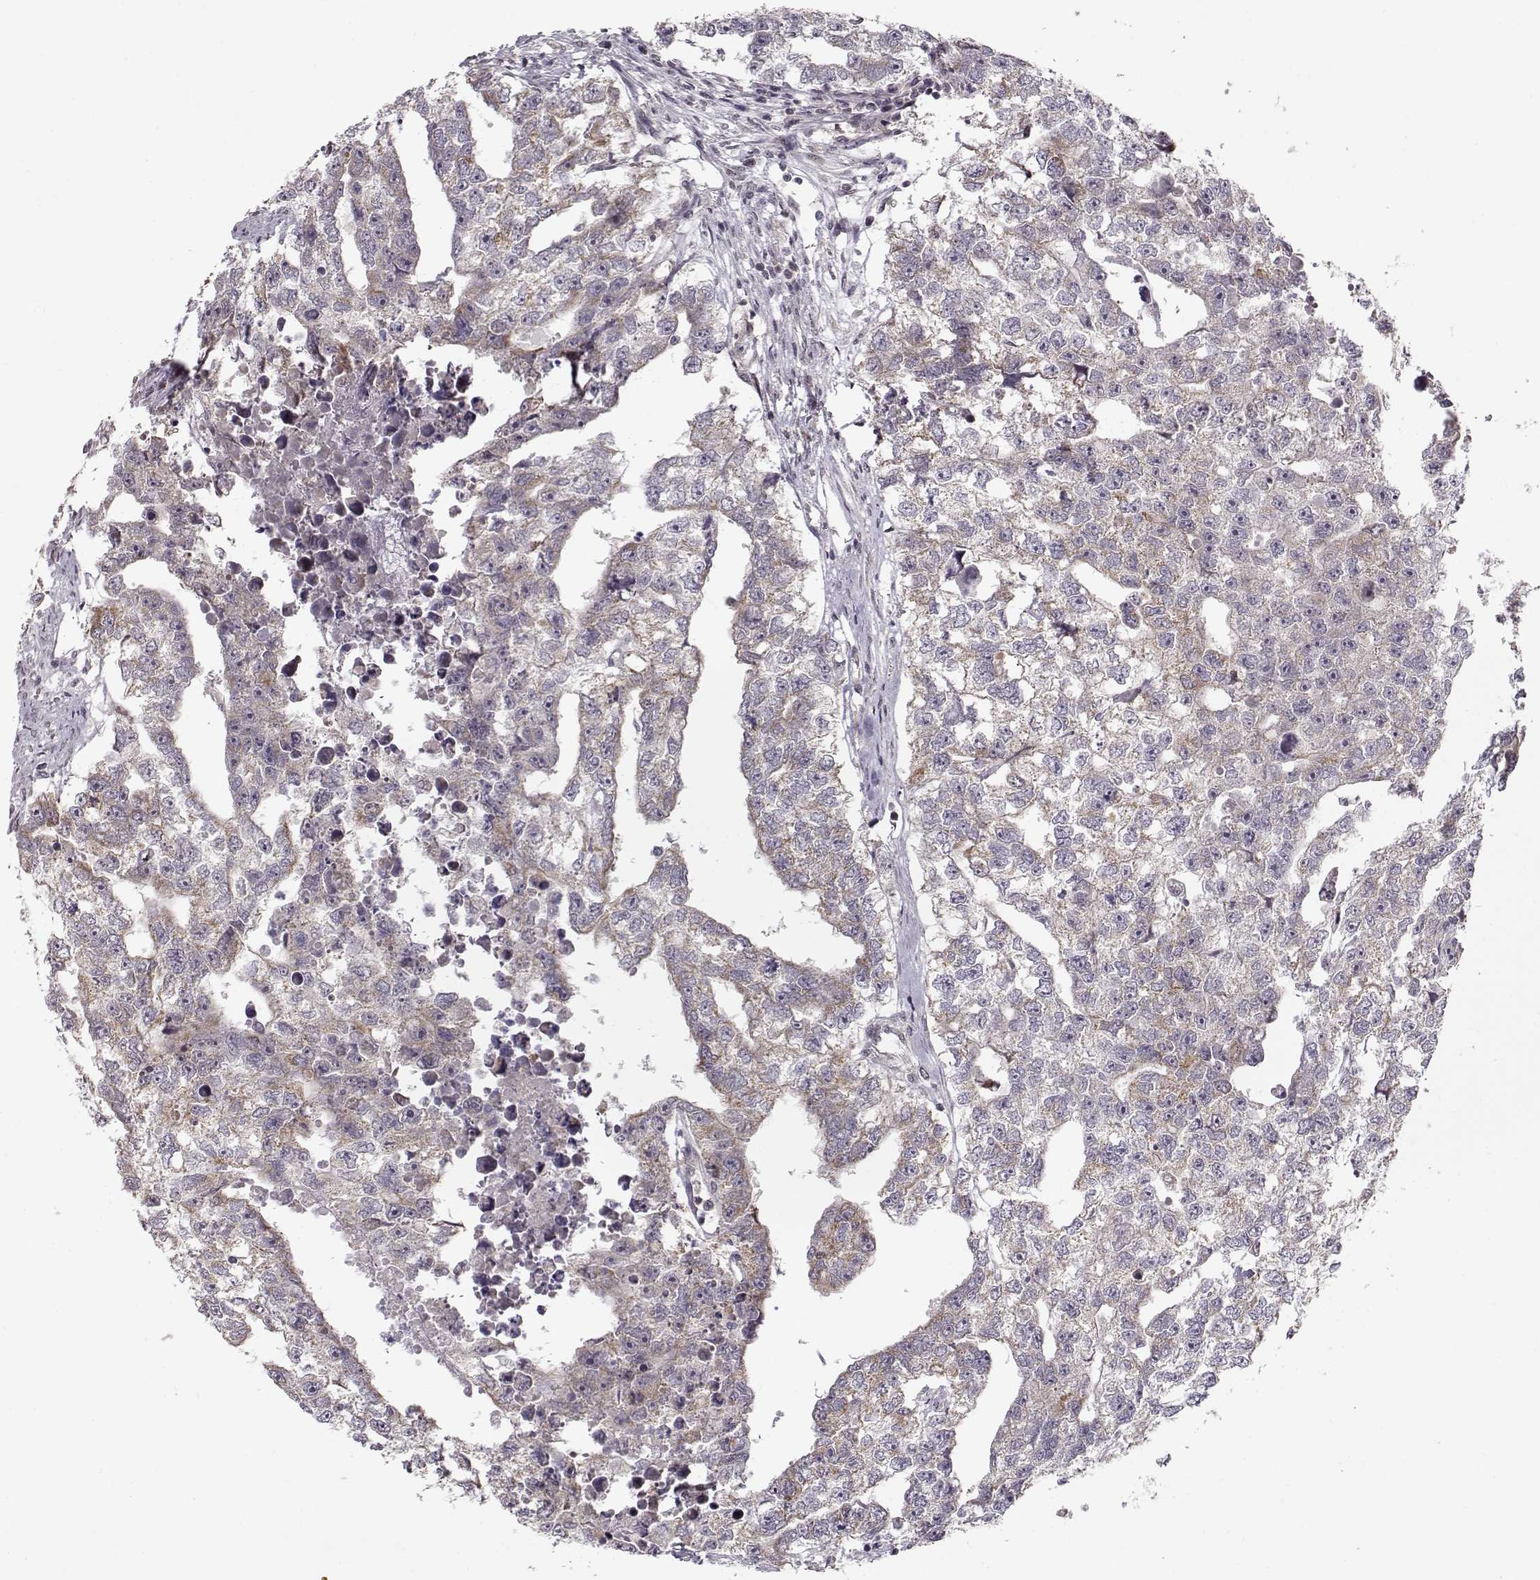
{"staining": {"intensity": "weak", "quantity": ">75%", "location": "cytoplasmic/membranous"}, "tissue": "testis cancer", "cell_type": "Tumor cells", "image_type": "cancer", "snomed": [{"axis": "morphology", "description": "Carcinoma, Embryonal, NOS"}, {"axis": "morphology", "description": "Teratoma, malignant, NOS"}, {"axis": "topography", "description": "Testis"}], "caption": "Testis cancer (embryonal carcinoma) stained with DAB immunohistochemistry displays low levels of weak cytoplasmic/membranous staining in about >75% of tumor cells.", "gene": "RAI1", "patient": {"sex": "male", "age": 44}}